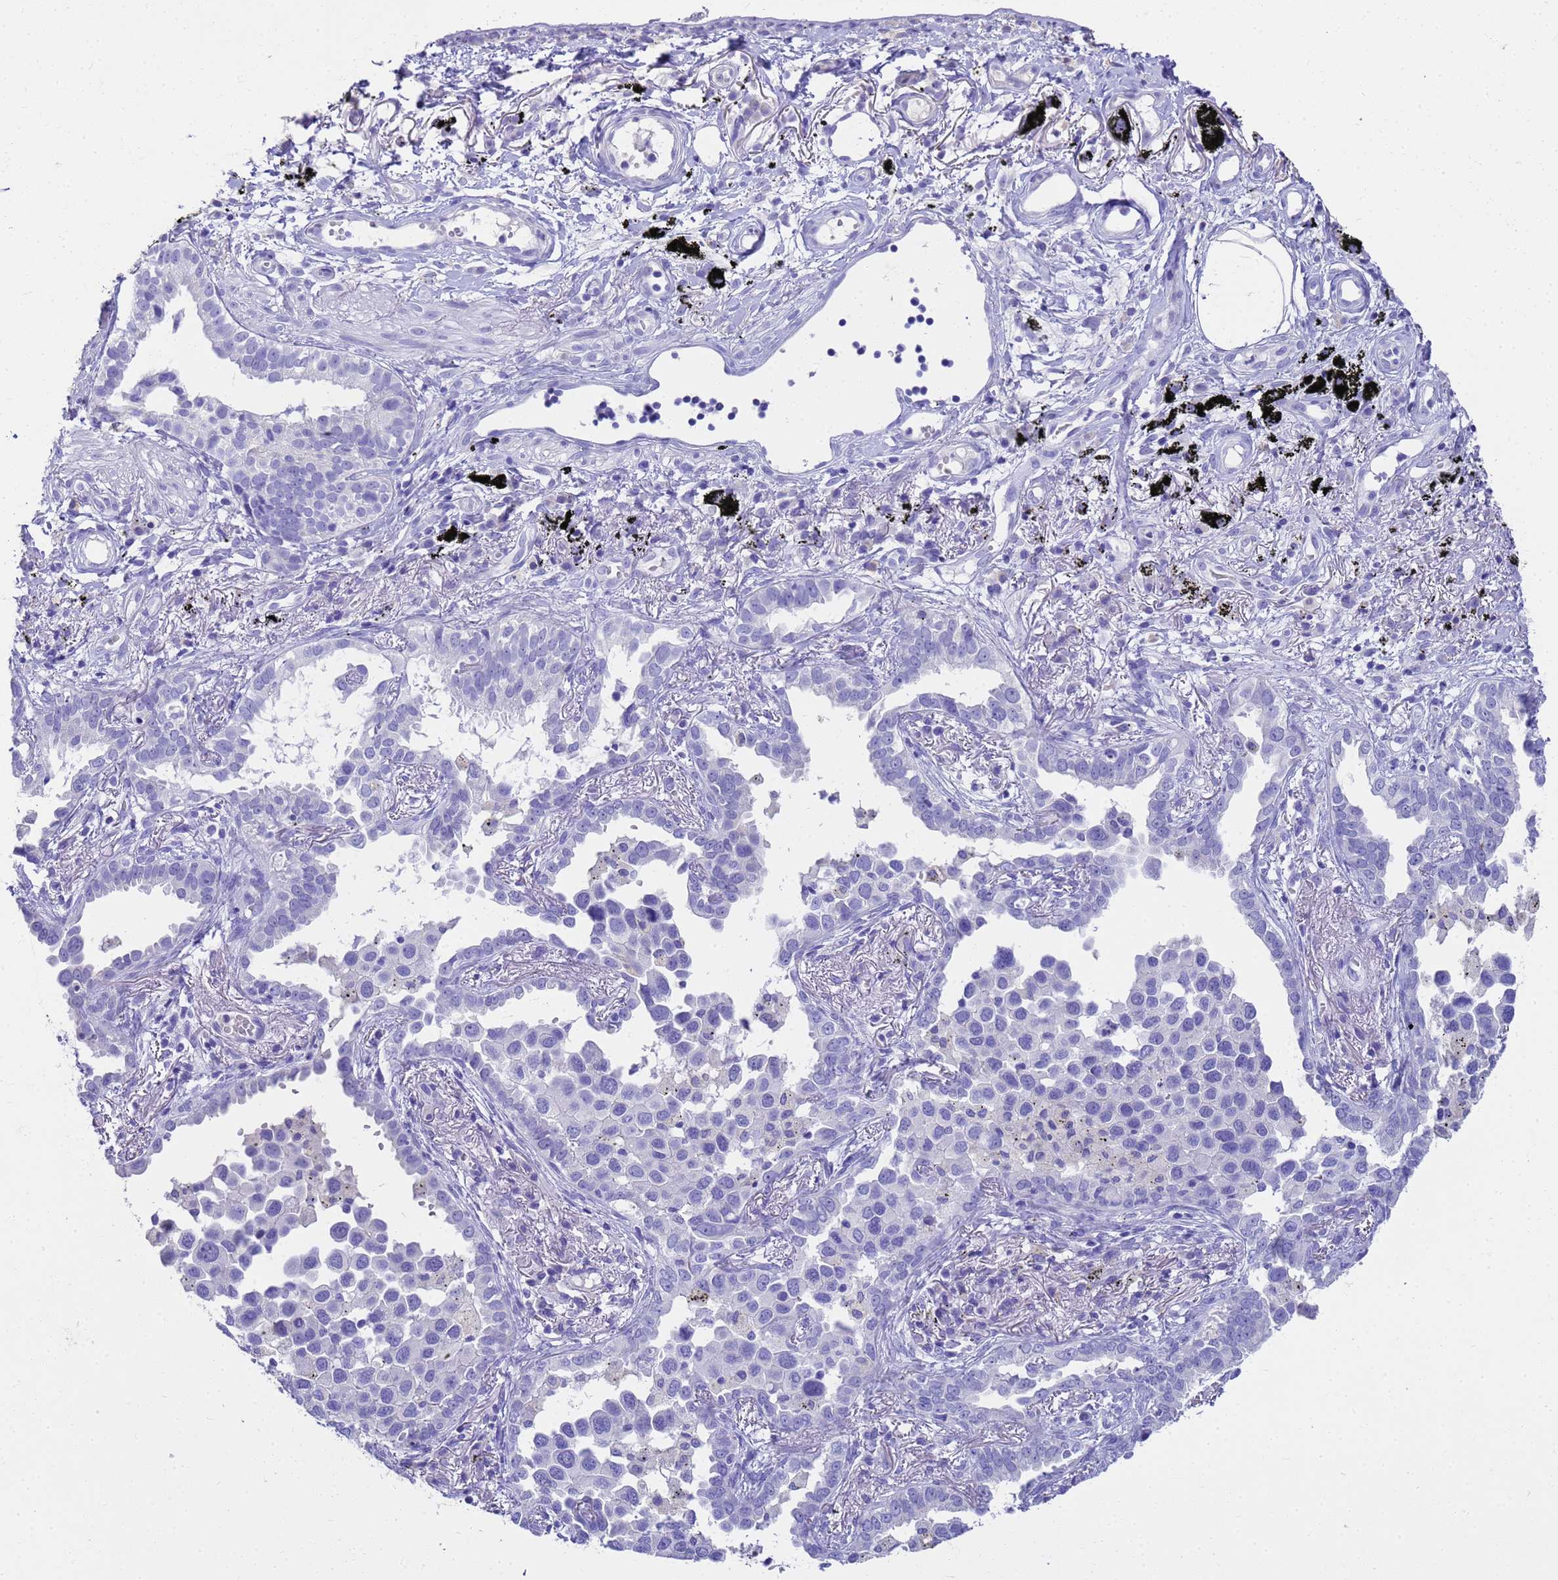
{"staining": {"intensity": "negative", "quantity": "none", "location": "none"}, "tissue": "lung cancer", "cell_type": "Tumor cells", "image_type": "cancer", "snomed": [{"axis": "morphology", "description": "Adenocarcinoma, NOS"}, {"axis": "topography", "description": "Lung"}], "caption": "This image is of lung adenocarcinoma stained with IHC to label a protein in brown with the nuclei are counter-stained blue. There is no expression in tumor cells.", "gene": "MS4A13", "patient": {"sex": "male", "age": 67}}